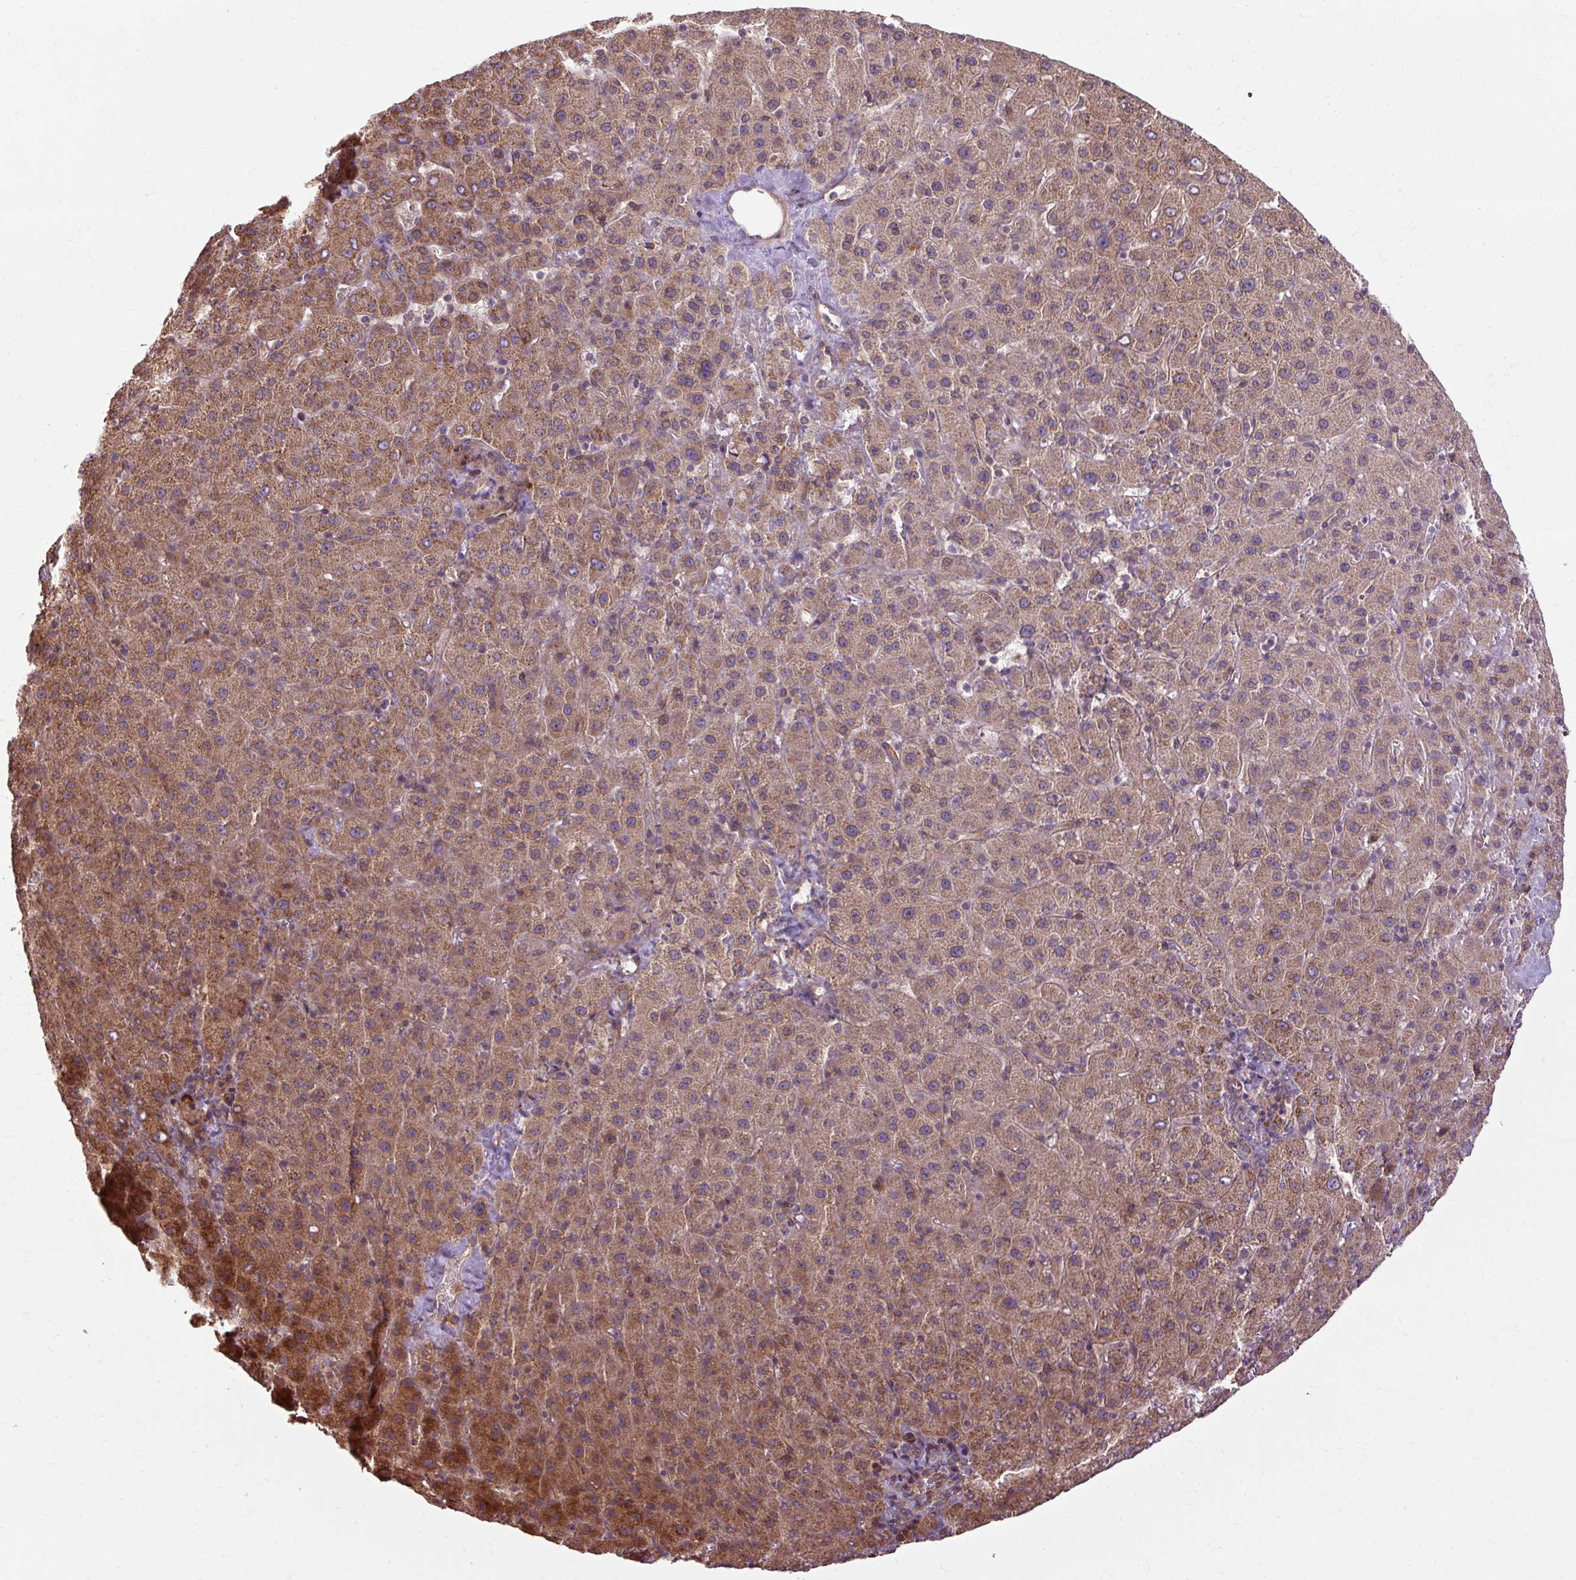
{"staining": {"intensity": "moderate", "quantity": ">75%", "location": "cytoplasmic/membranous"}, "tissue": "liver cancer", "cell_type": "Tumor cells", "image_type": "cancer", "snomed": [{"axis": "morphology", "description": "Carcinoma, Hepatocellular, NOS"}, {"axis": "topography", "description": "Liver"}], "caption": "Protein expression analysis of human hepatocellular carcinoma (liver) reveals moderate cytoplasmic/membranous expression in about >75% of tumor cells. The staining is performed using DAB brown chromogen to label protein expression. The nuclei are counter-stained blue using hematoxylin.", "gene": "FLRT1", "patient": {"sex": "female", "age": 58}}